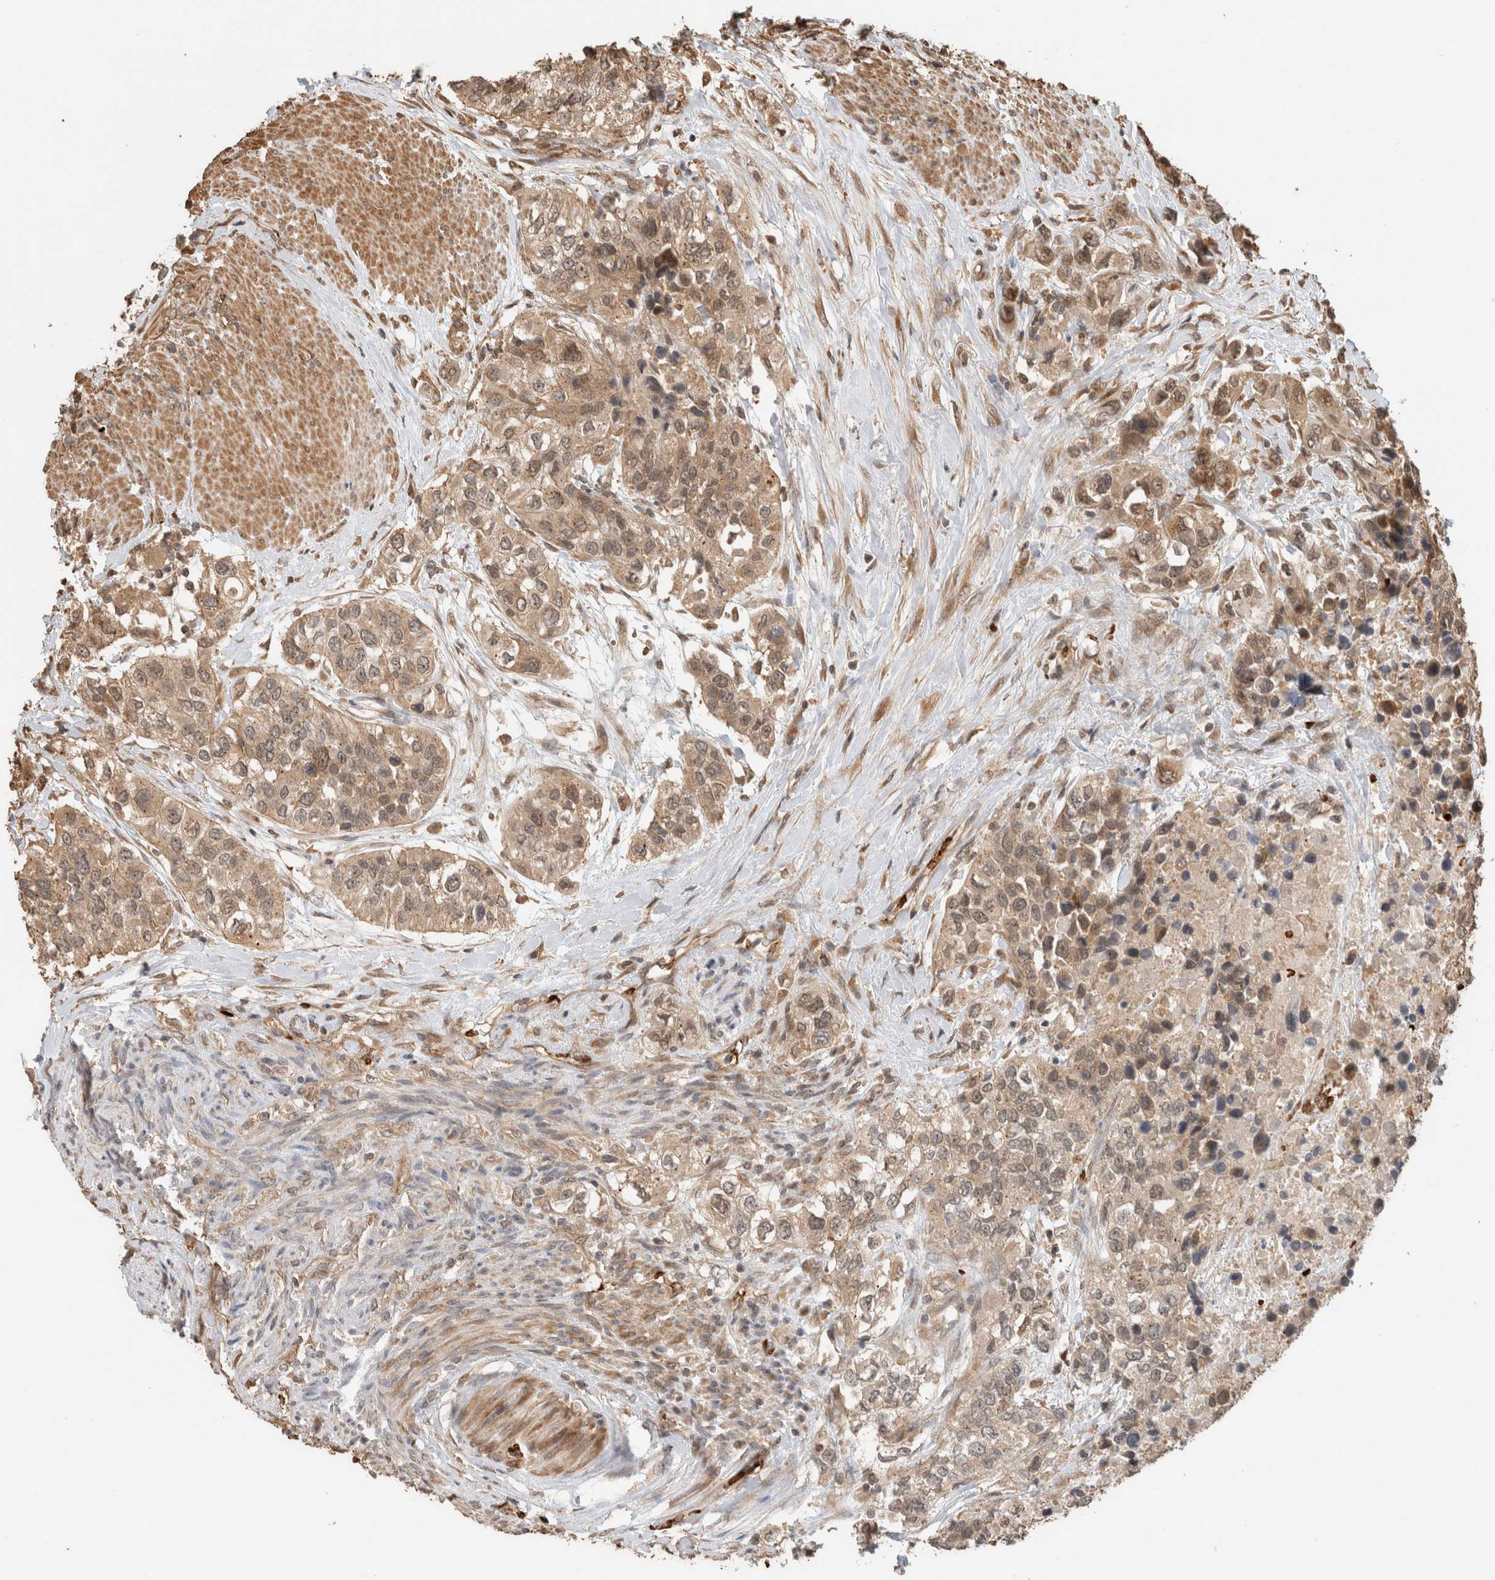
{"staining": {"intensity": "moderate", "quantity": ">75%", "location": "cytoplasmic/membranous"}, "tissue": "urothelial cancer", "cell_type": "Tumor cells", "image_type": "cancer", "snomed": [{"axis": "morphology", "description": "Urothelial carcinoma, High grade"}, {"axis": "topography", "description": "Urinary bladder"}], "caption": "A photomicrograph of human urothelial carcinoma (high-grade) stained for a protein demonstrates moderate cytoplasmic/membranous brown staining in tumor cells.", "gene": "OTUD6B", "patient": {"sex": "female", "age": 80}}